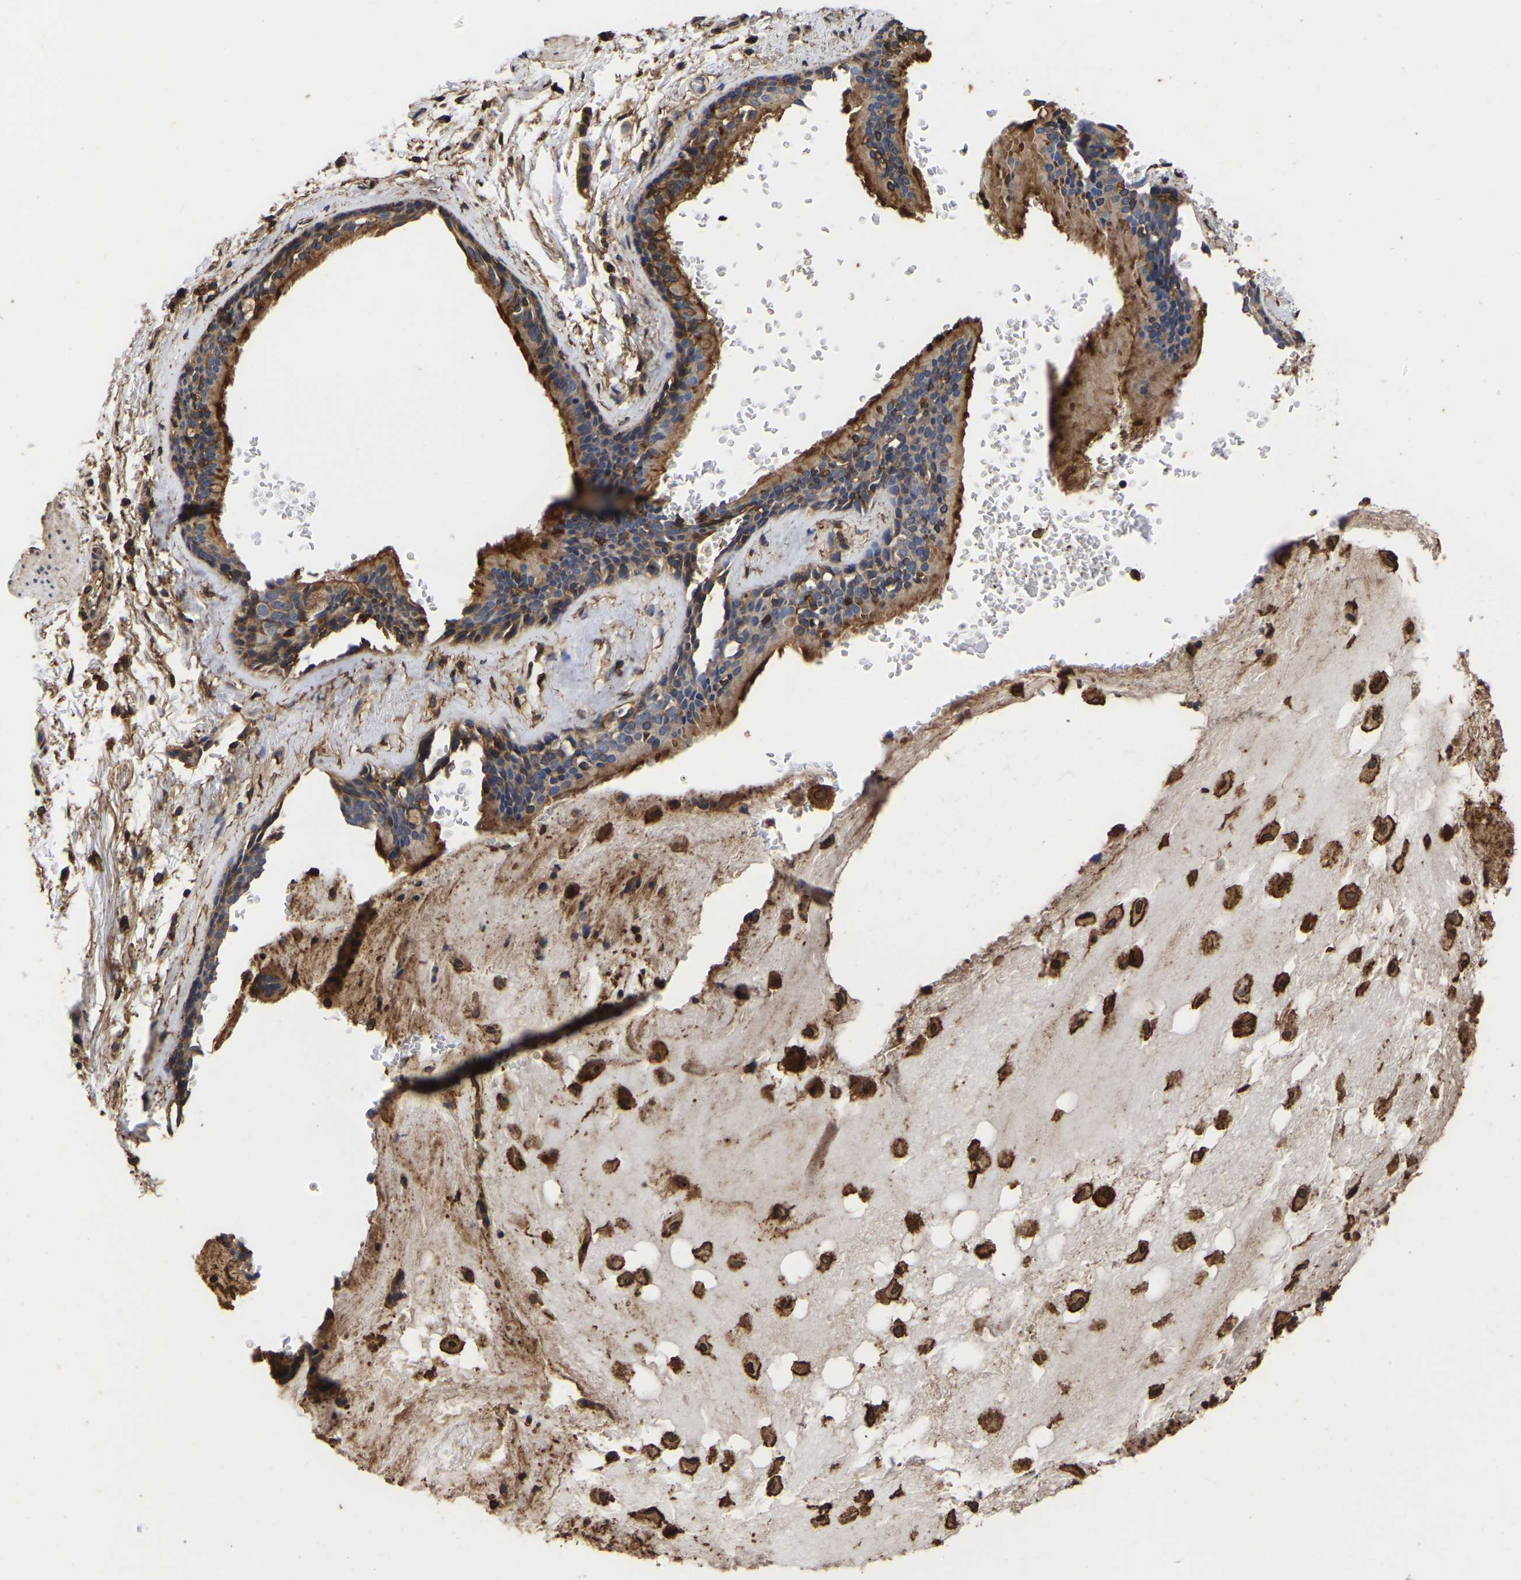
{"staining": {"intensity": "strong", "quantity": ">75%", "location": "cytoplasmic/membranous"}, "tissue": "bronchus", "cell_type": "Respiratory epithelial cells", "image_type": "normal", "snomed": [{"axis": "morphology", "description": "Normal tissue, NOS"}, {"axis": "topography", "description": "Cartilage tissue"}], "caption": "Immunohistochemistry micrograph of unremarkable human bronchus stained for a protein (brown), which demonstrates high levels of strong cytoplasmic/membranous positivity in approximately >75% of respiratory epithelial cells.", "gene": "LIF", "patient": {"sex": "female", "age": 63}}